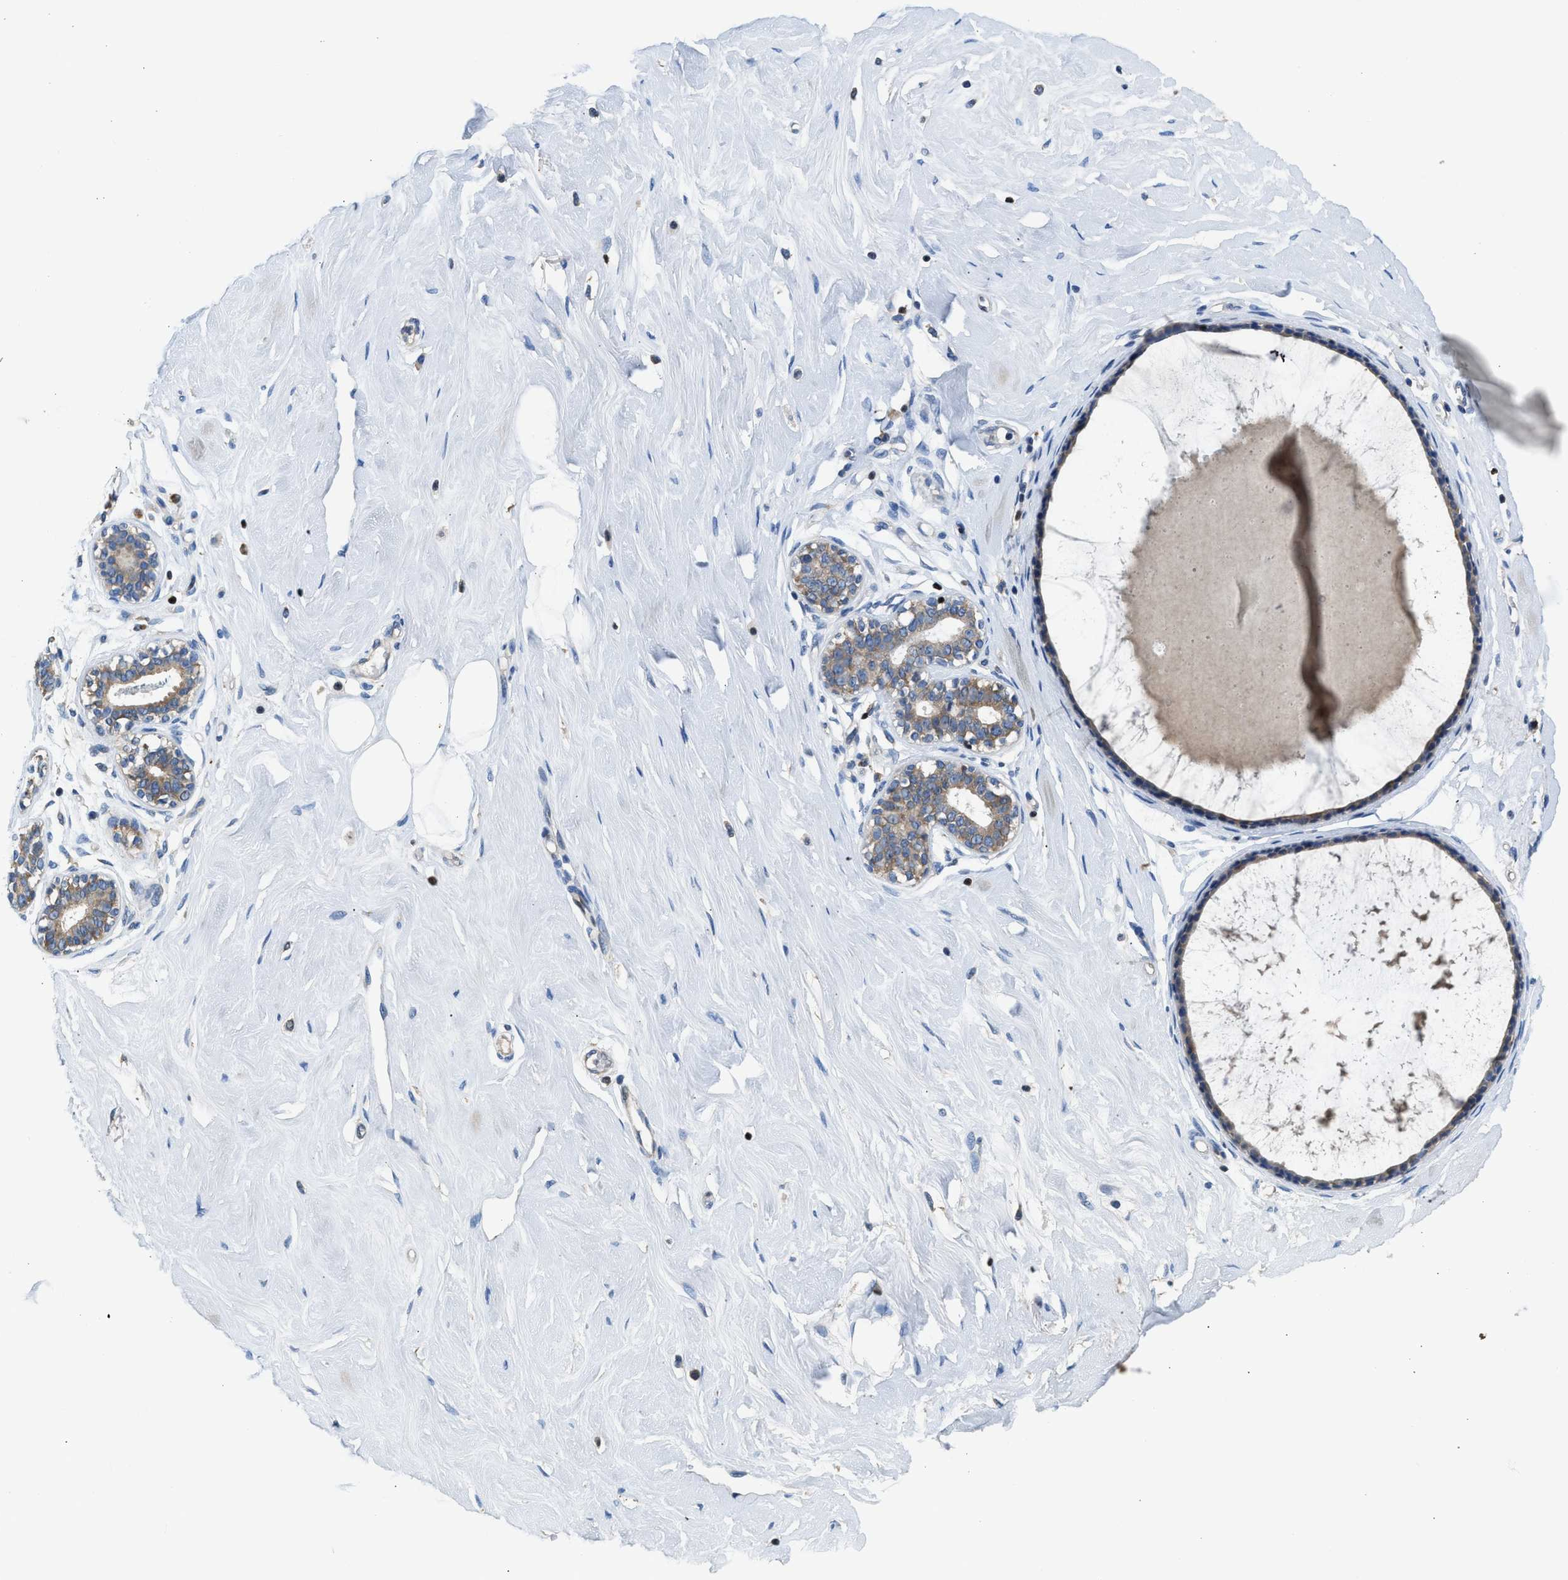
{"staining": {"intensity": "negative", "quantity": "none", "location": "none"}, "tissue": "breast", "cell_type": "Adipocytes", "image_type": "normal", "snomed": [{"axis": "morphology", "description": "Normal tissue, NOS"}, {"axis": "topography", "description": "Breast"}], "caption": "Histopathology image shows no significant protein expression in adipocytes of unremarkable breast. The staining is performed using DAB (3,3'-diaminobenzidine) brown chromogen with nuclei counter-stained in using hematoxylin.", "gene": "TOX", "patient": {"sex": "female", "age": 23}}